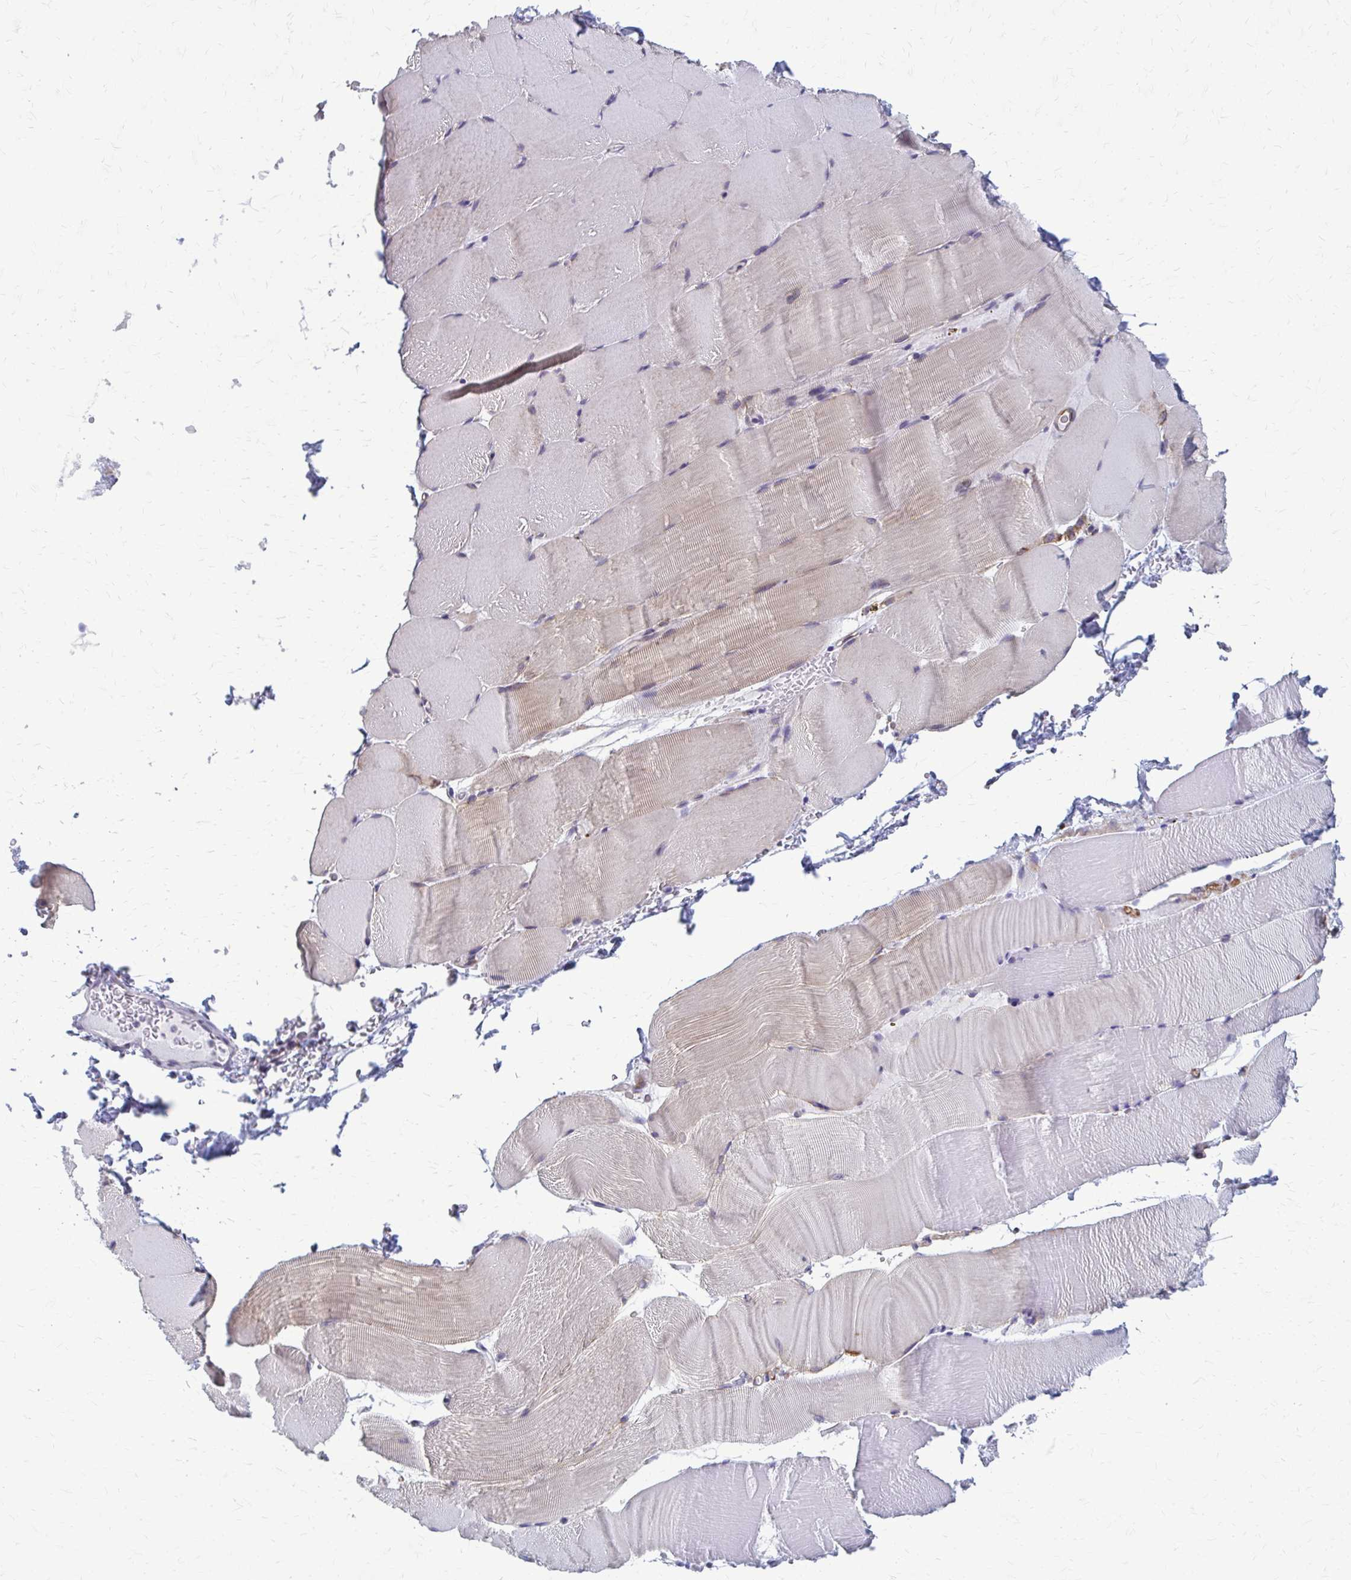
{"staining": {"intensity": "weak", "quantity": "25%-75%", "location": "cytoplasmic/membranous"}, "tissue": "skeletal muscle", "cell_type": "Myocytes", "image_type": "normal", "snomed": [{"axis": "morphology", "description": "Normal tissue, NOS"}, {"axis": "topography", "description": "Skeletal muscle"}], "caption": "Immunohistochemical staining of benign skeletal muscle demonstrates low levels of weak cytoplasmic/membranous expression in approximately 25%-75% of myocytes. (DAB = brown stain, brightfield microscopy at high magnification).", "gene": "DEPP1", "patient": {"sex": "female", "age": 37}}